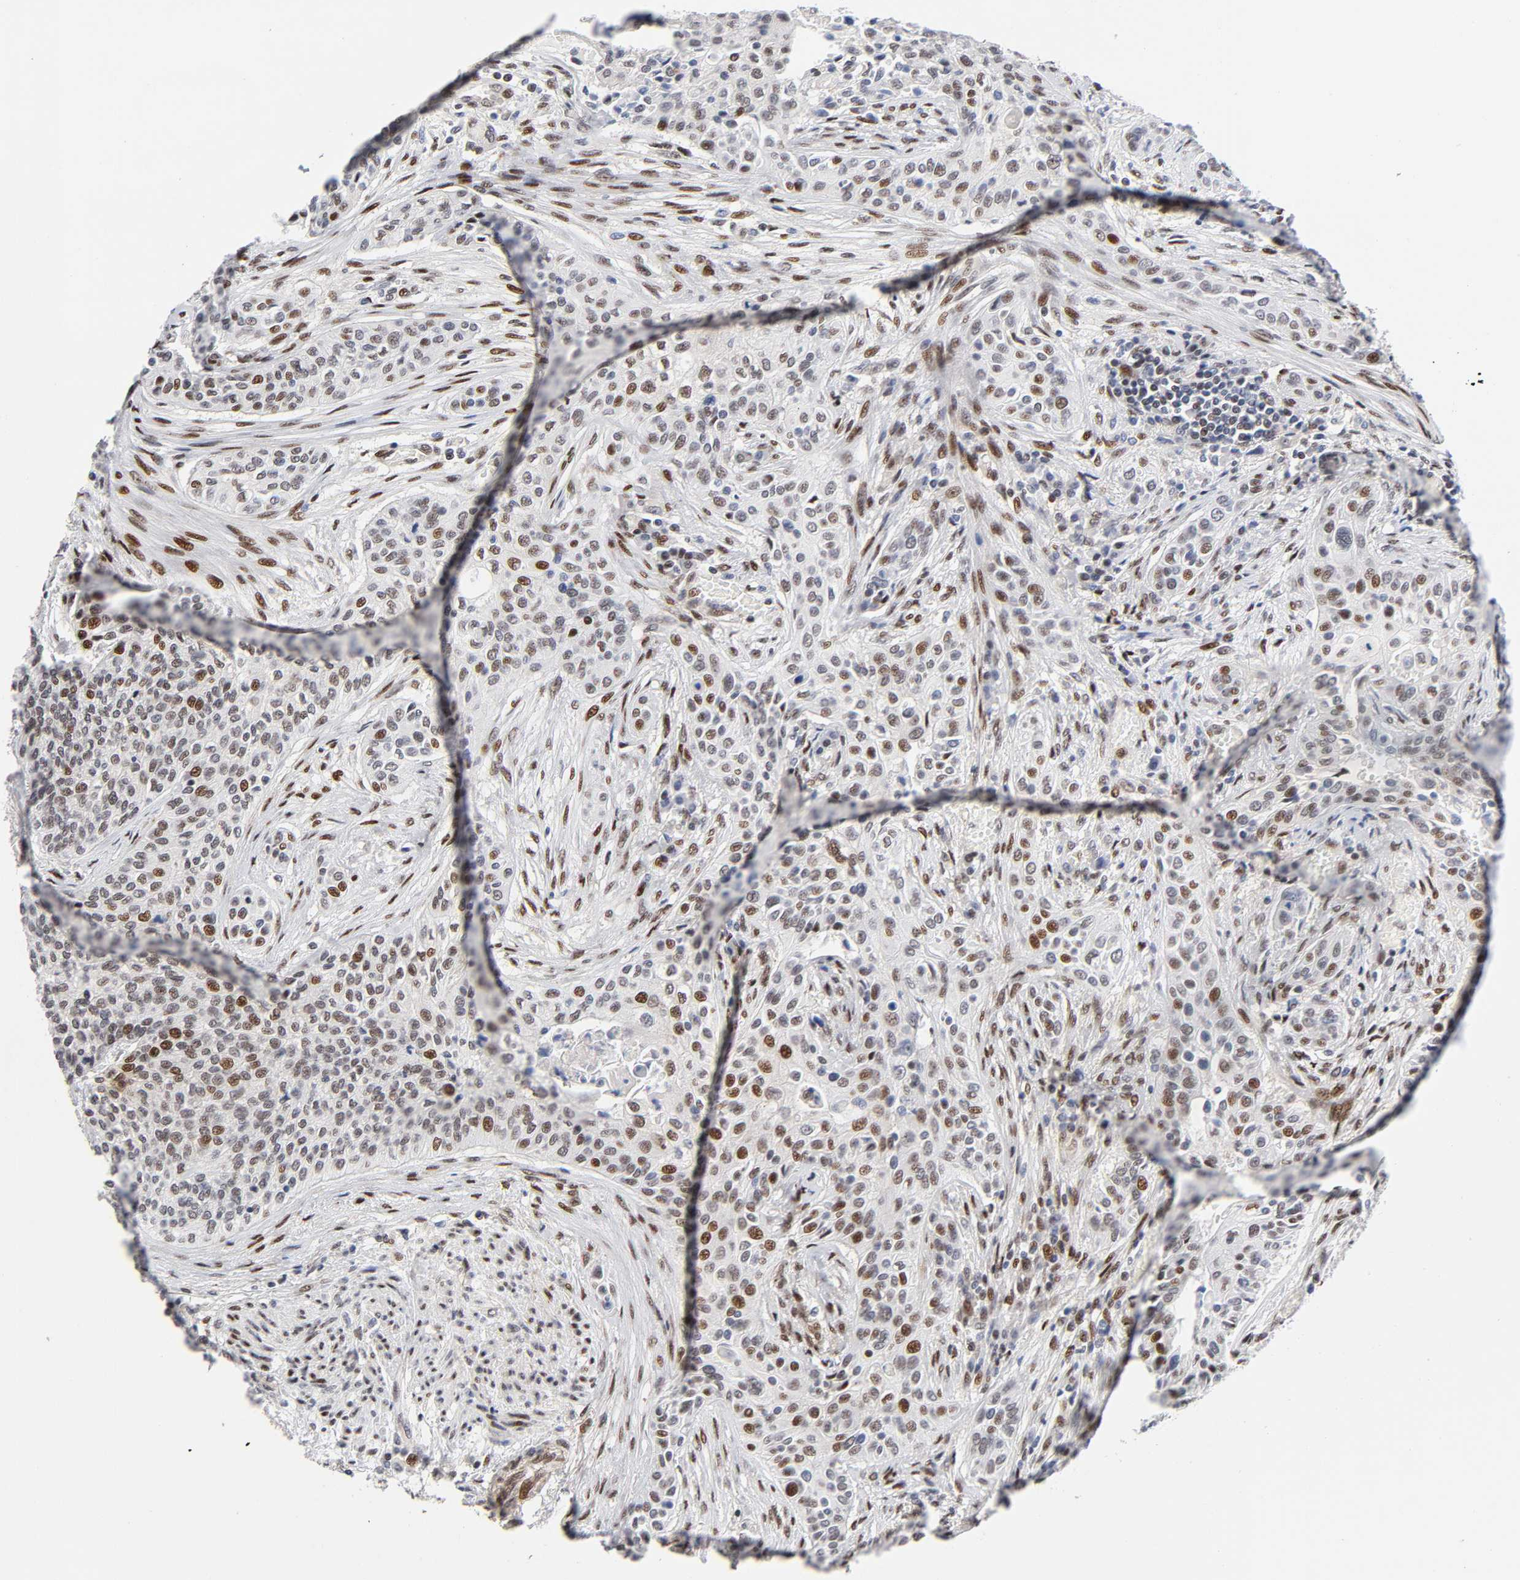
{"staining": {"intensity": "moderate", "quantity": "25%-75%", "location": "nuclear"}, "tissue": "urothelial cancer", "cell_type": "Tumor cells", "image_type": "cancer", "snomed": [{"axis": "morphology", "description": "Urothelial carcinoma, High grade"}, {"axis": "topography", "description": "Urinary bladder"}], "caption": "IHC image of human urothelial cancer stained for a protein (brown), which demonstrates medium levels of moderate nuclear expression in approximately 25%-75% of tumor cells.", "gene": "STK38", "patient": {"sex": "male", "age": 74}}